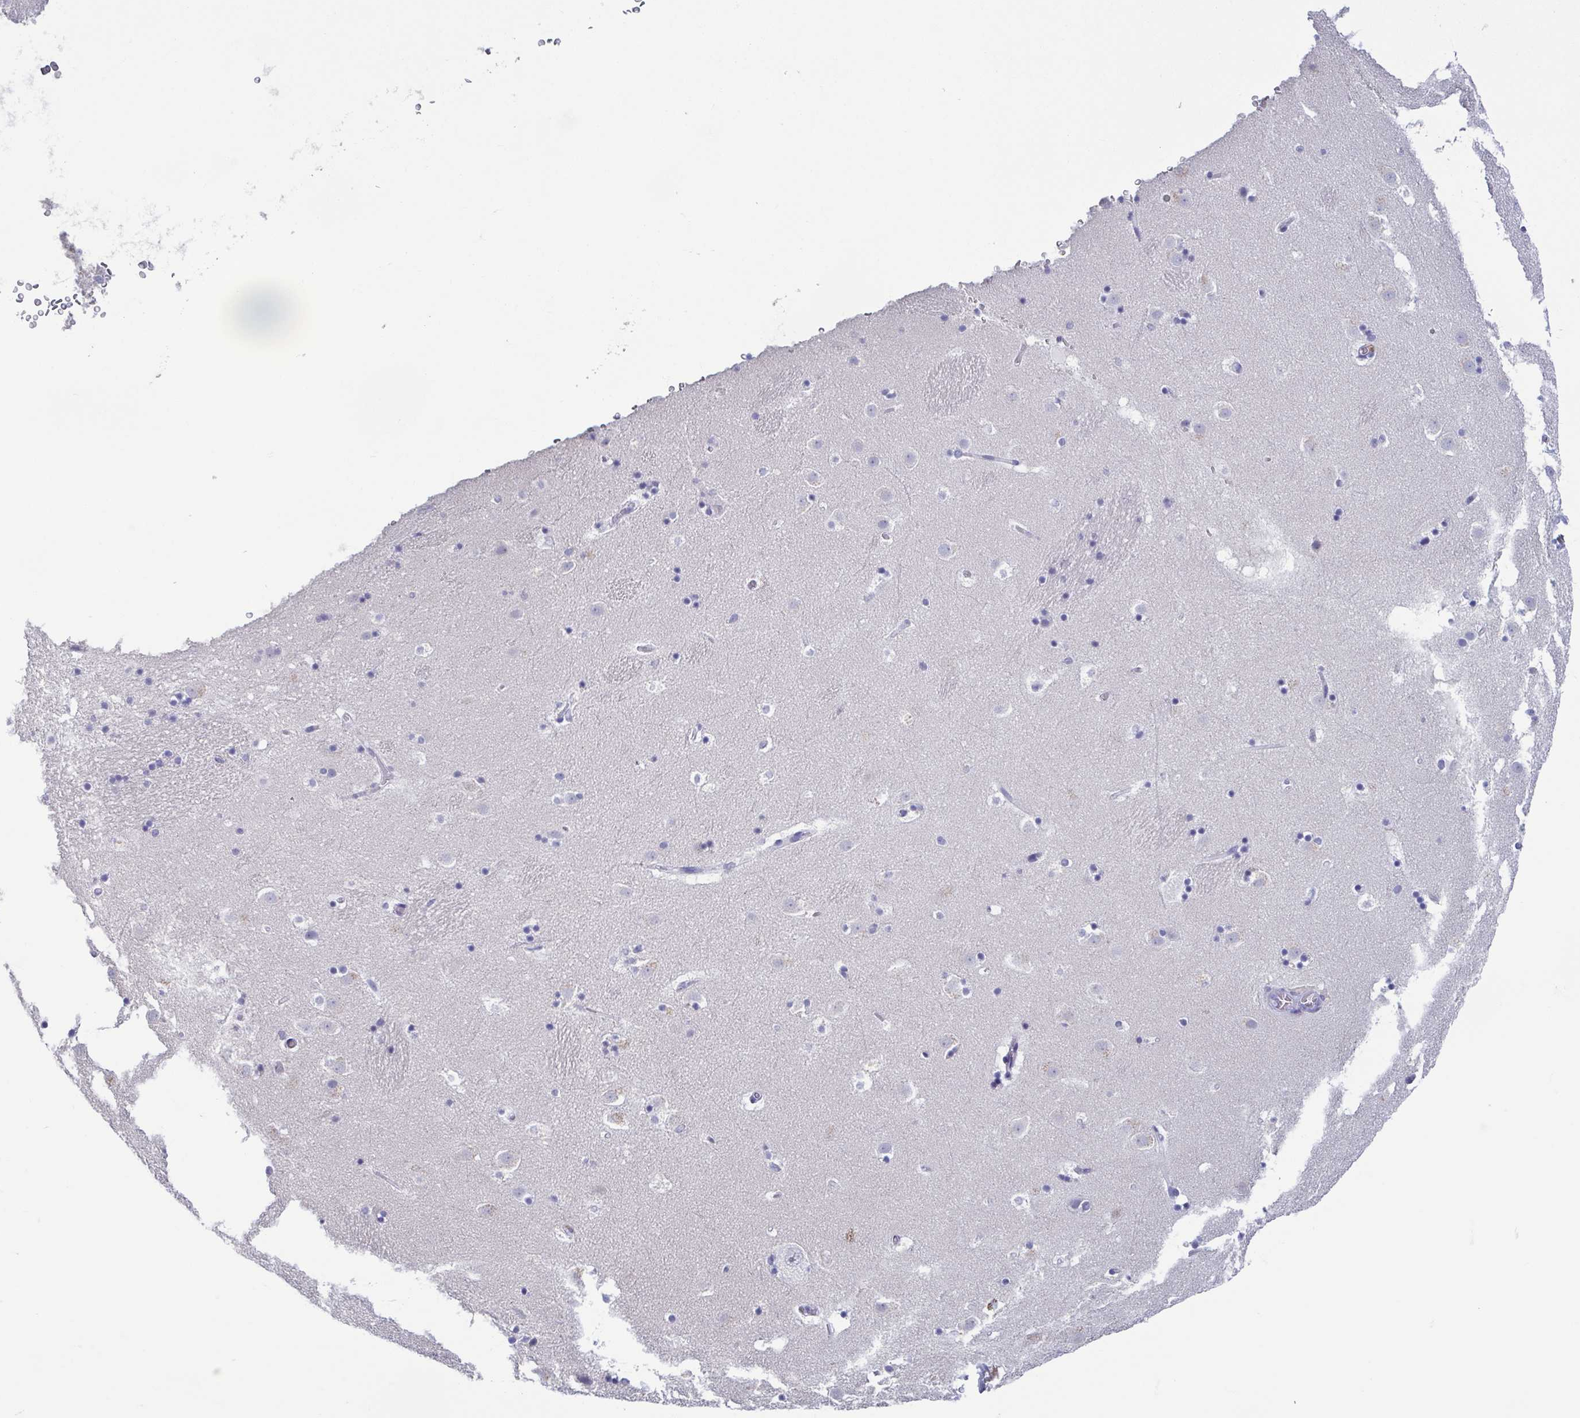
{"staining": {"intensity": "negative", "quantity": "none", "location": "none"}, "tissue": "caudate", "cell_type": "Glial cells", "image_type": "normal", "snomed": [{"axis": "morphology", "description": "Normal tissue, NOS"}, {"axis": "topography", "description": "Lateral ventricle wall"}], "caption": "Immunohistochemistry histopathology image of normal caudate stained for a protein (brown), which demonstrates no staining in glial cells.", "gene": "PERM1", "patient": {"sex": "male", "age": 37}}